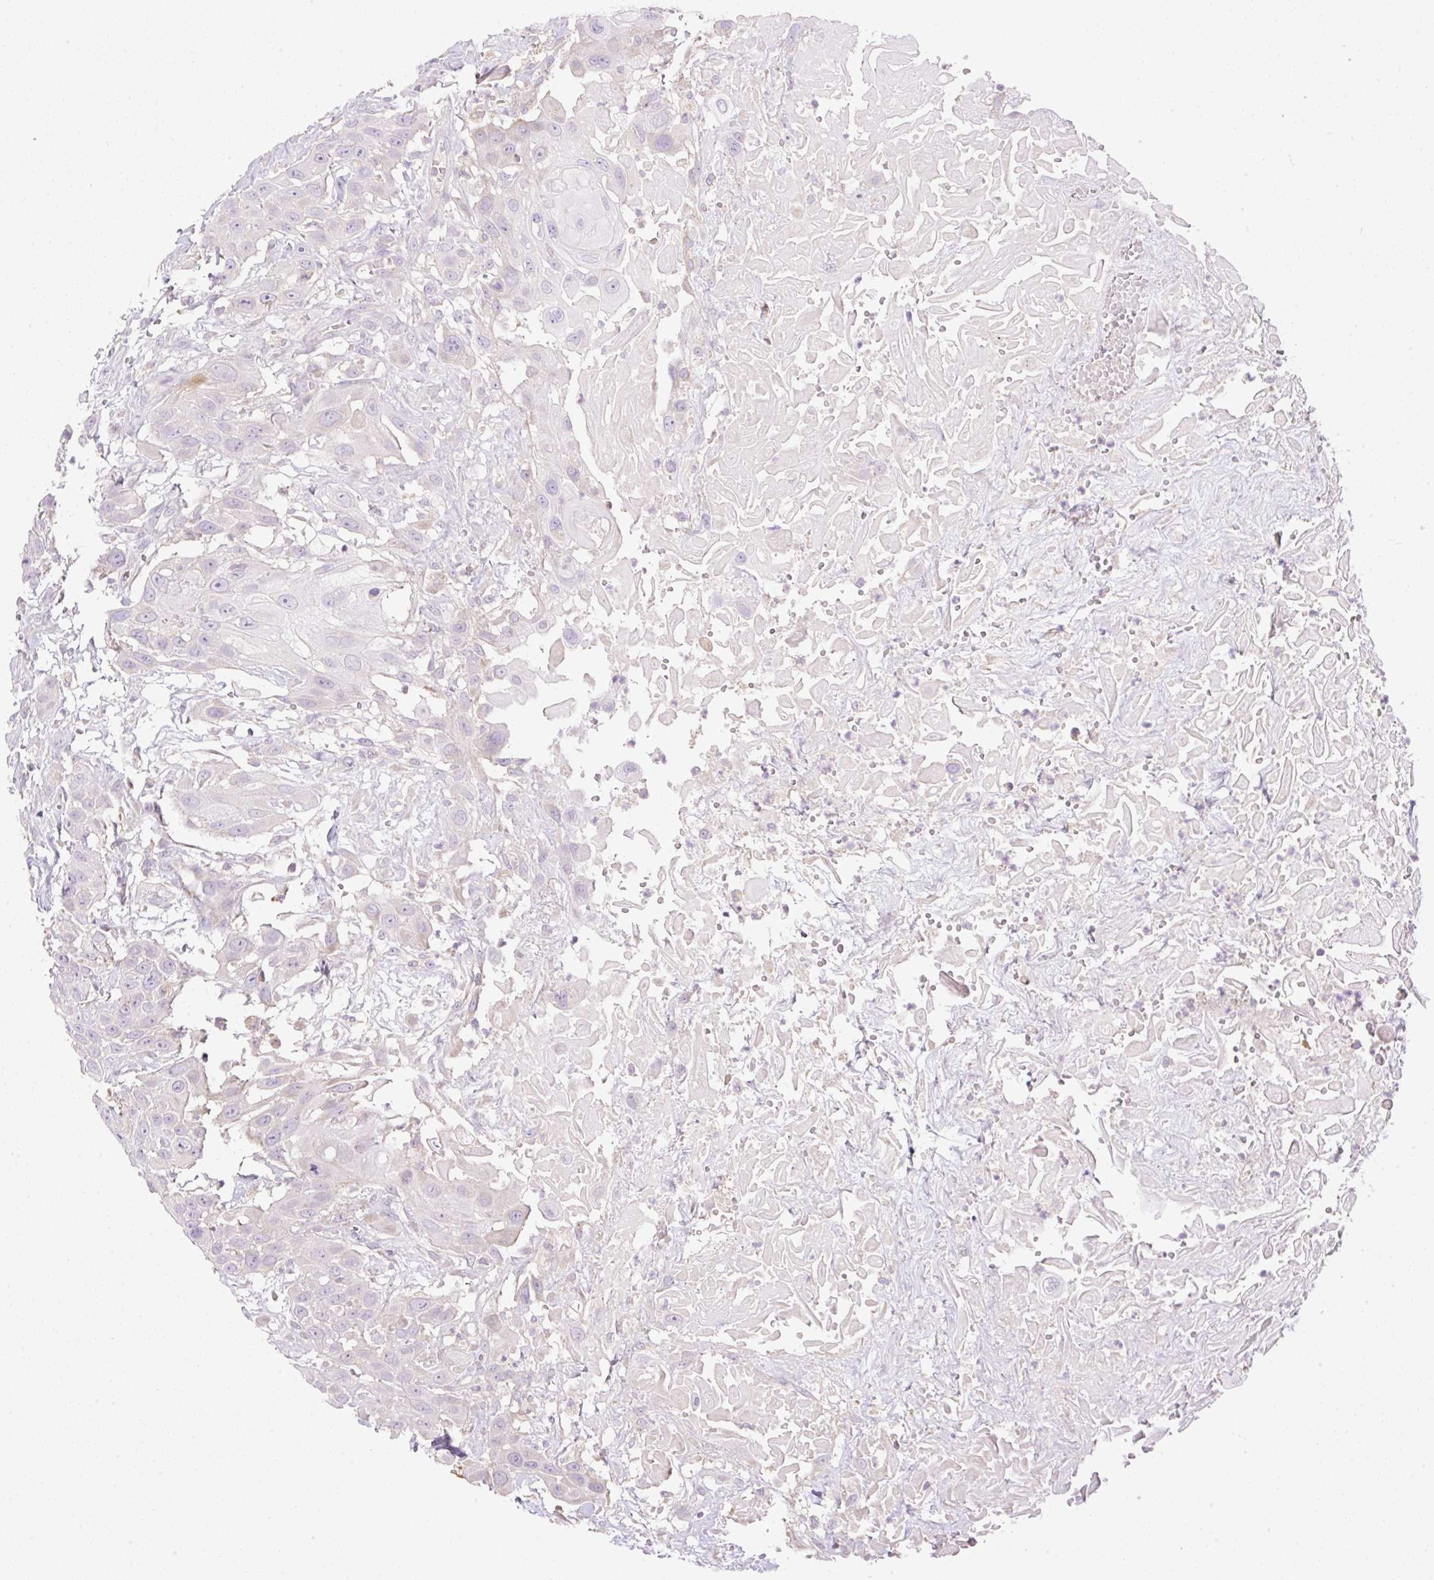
{"staining": {"intensity": "moderate", "quantity": "<25%", "location": "cytoplasmic/membranous"}, "tissue": "head and neck cancer", "cell_type": "Tumor cells", "image_type": "cancer", "snomed": [{"axis": "morphology", "description": "Squamous cell carcinoma, NOS"}, {"axis": "topography", "description": "Head-Neck"}], "caption": "Immunohistochemistry of human head and neck cancer (squamous cell carcinoma) demonstrates low levels of moderate cytoplasmic/membranous positivity in about <25% of tumor cells.", "gene": "VPS25", "patient": {"sex": "male", "age": 81}}